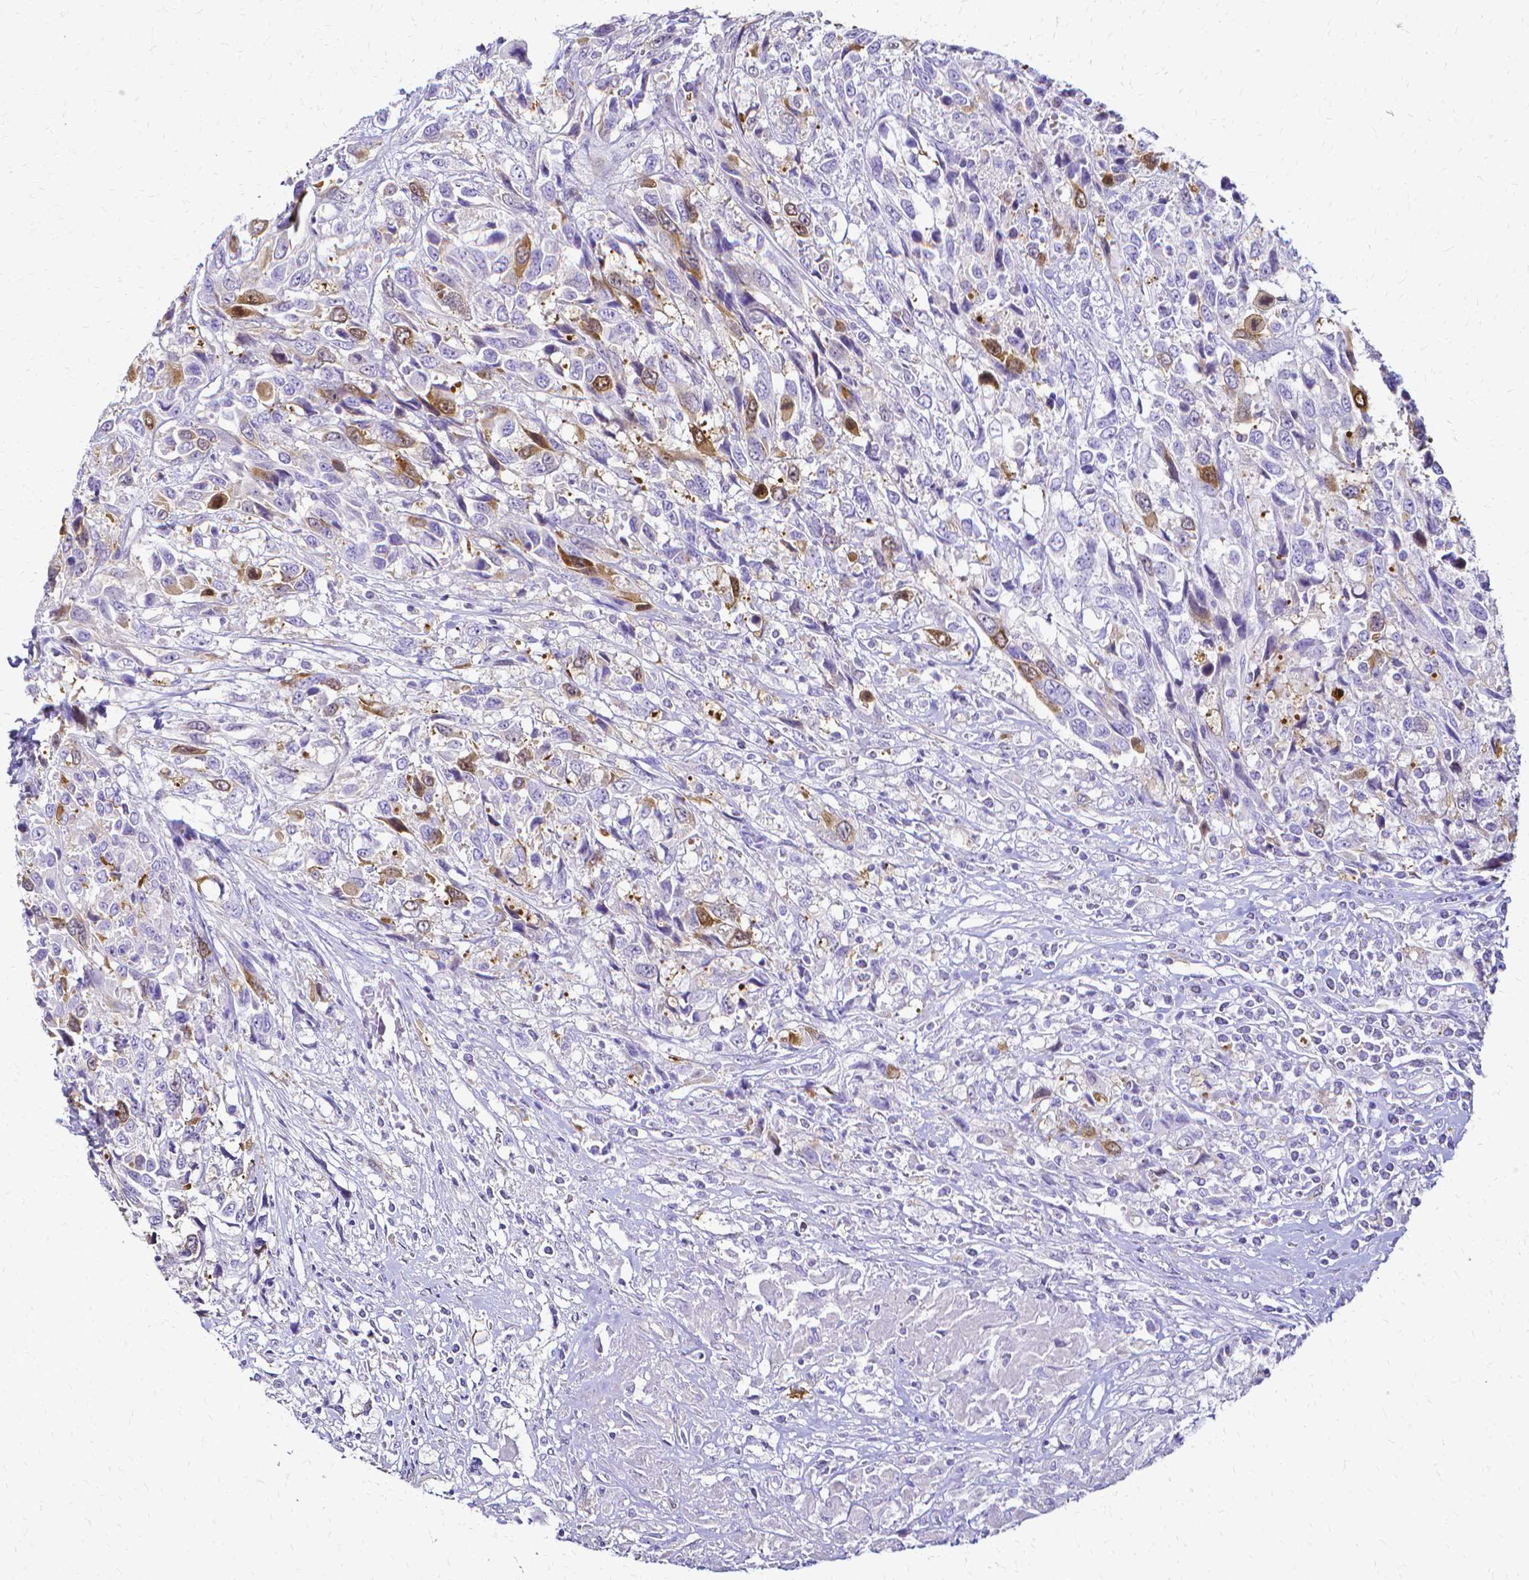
{"staining": {"intensity": "moderate", "quantity": "<25%", "location": "cytoplasmic/membranous"}, "tissue": "urothelial cancer", "cell_type": "Tumor cells", "image_type": "cancer", "snomed": [{"axis": "morphology", "description": "Urothelial carcinoma, High grade"}, {"axis": "topography", "description": "Urinary bladder"}], "caption": "Immunohistochemical staining of human urothelial cancer demonstrates moderate cytoplasmic/membranous protein positivity in about <25% of tumor cells.", "gene": "CCNB1", "patient": {"sex": "female", "age": 70}}